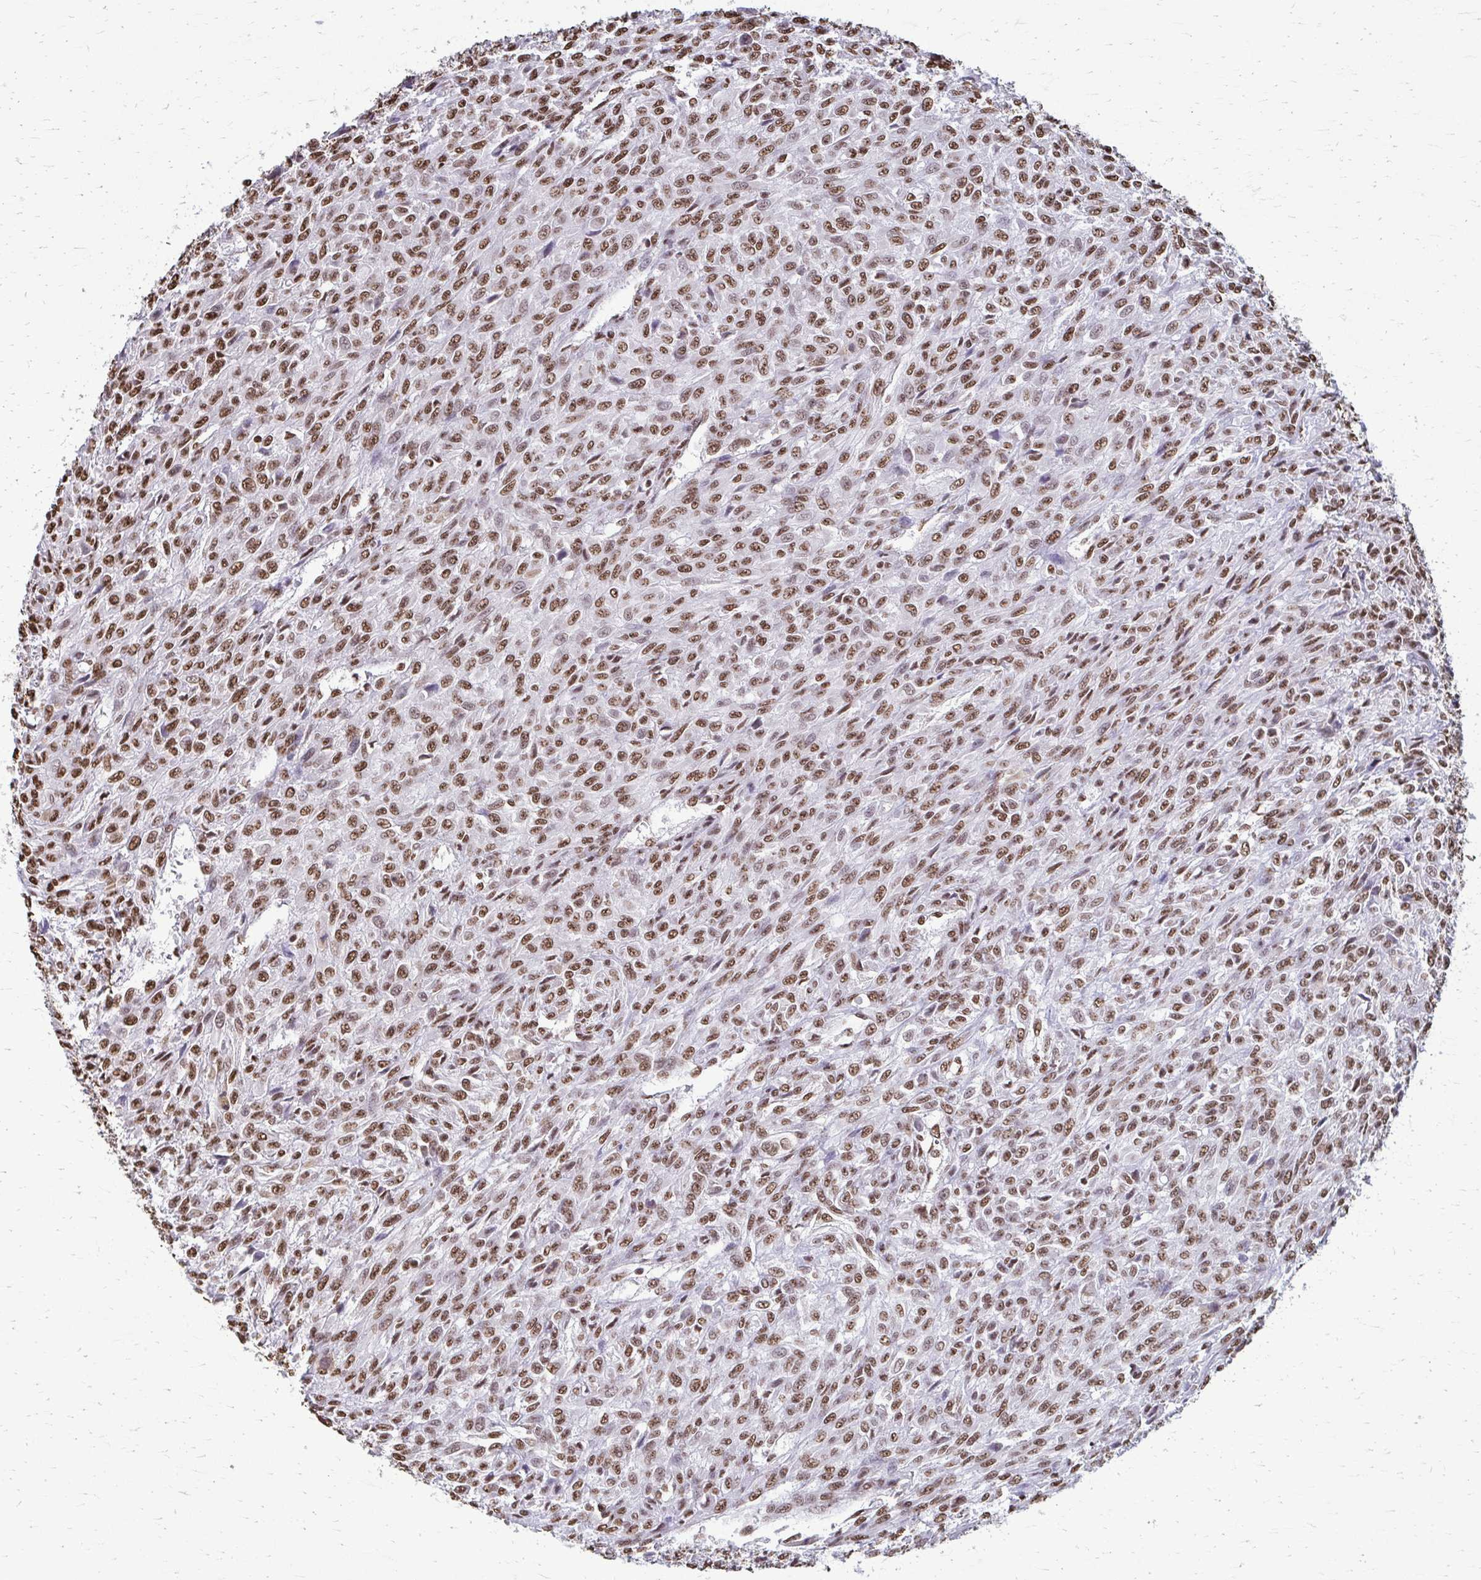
{"staining": {"intensity": "moderate", "quantity": ">75%", "location": "nuclear"}, "tissue": "renal cancer", "cell_type": "Tumor cells", "image_type": "cancer", "snomed": [{"axis": "morphology", "description": "Adenocarcinoma, NOS"}, {"axis": "topography", "description": "Kidney"}], "caption": "Renal cancer stained with a protein marker shows moderate staining in tumor cells.", "gene": "SNRPA", "patient": {"sex": "male", "age": 58}}